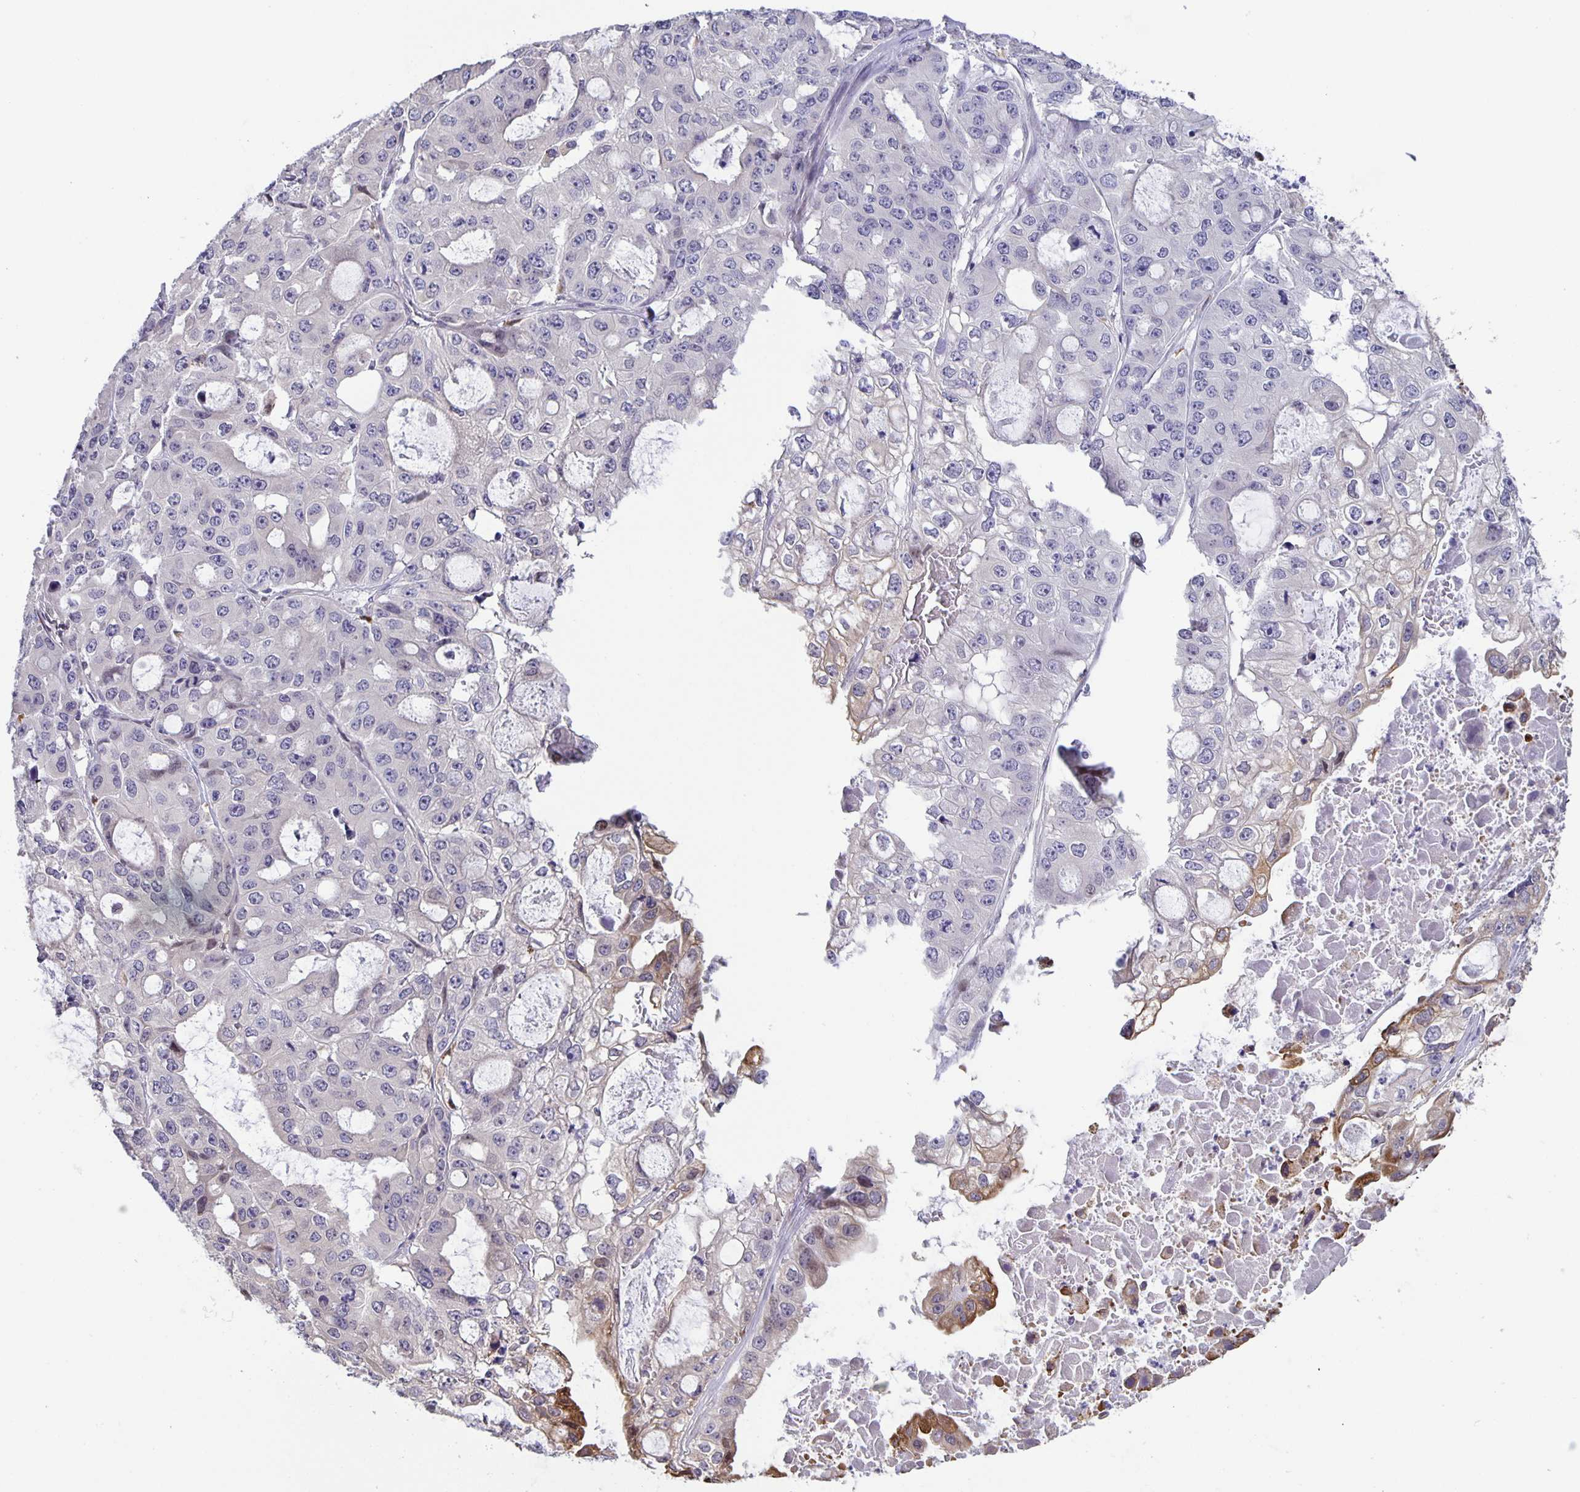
{"staining": {"intensity": "weak", "quantity": "<25%", "location": "cytoplasmic/membranous"}, "tissue": "ovarian cancer", "cell_type": "Tumor cells", "image_type": "cancer", "snomed": [{"axis": "morphology", "description": "Cystadenocarcinoma, serous, NOS"}, {"axis": "topography", "description": "Ovary"}], "caption": "A high-resolution image shows immunohistochemistry (IHC) staining of ovarian cancer (serous cystadenocarcinoma), which demonstrates no significant staining in tumor cells. The staining is performed using DAB brown chromogen with nuclei counter-stained in using hematoxylin.", "gene": "MAPK12", "patient": {"sex": "female", "age": 56}}